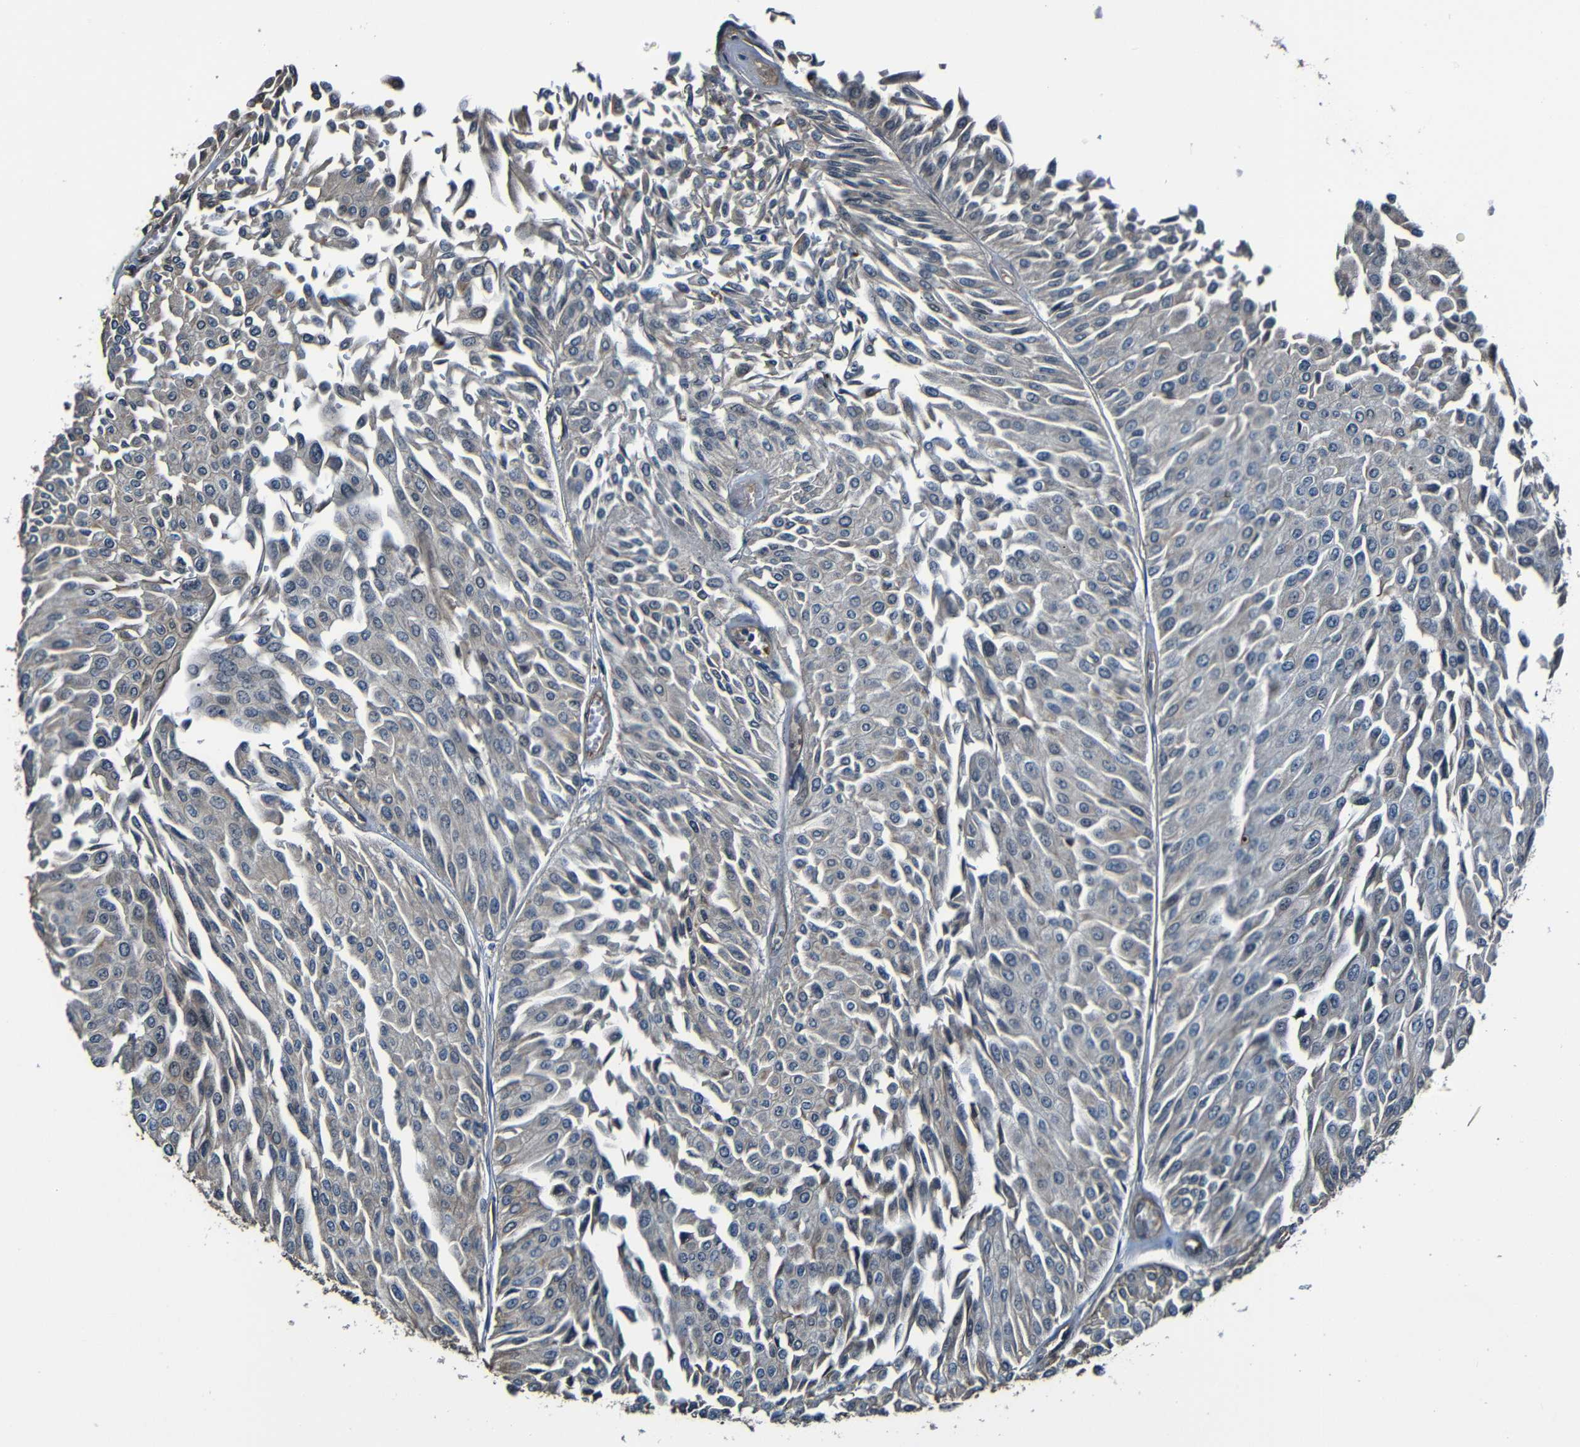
{"staining": {"intensity": "weak", "quantity": "<25%", "location": "cytoplasmic/membranous"}, "tissue": "urothelial cancer", "cell_type": "Tumor cells", "image_type": "cancer", "snomed": [{"axis": "morphology", "description": "Urothelial carcinoma, Low grade"}, {"axis": "topography", "description": "Urinary bladder"}], "caption": "Immunohistochemical staining of human urothelial cancer exhibits no significant staining in tumor cells.", "gene": "LGR5", "patient": {"sex": "male", "age": 67}}